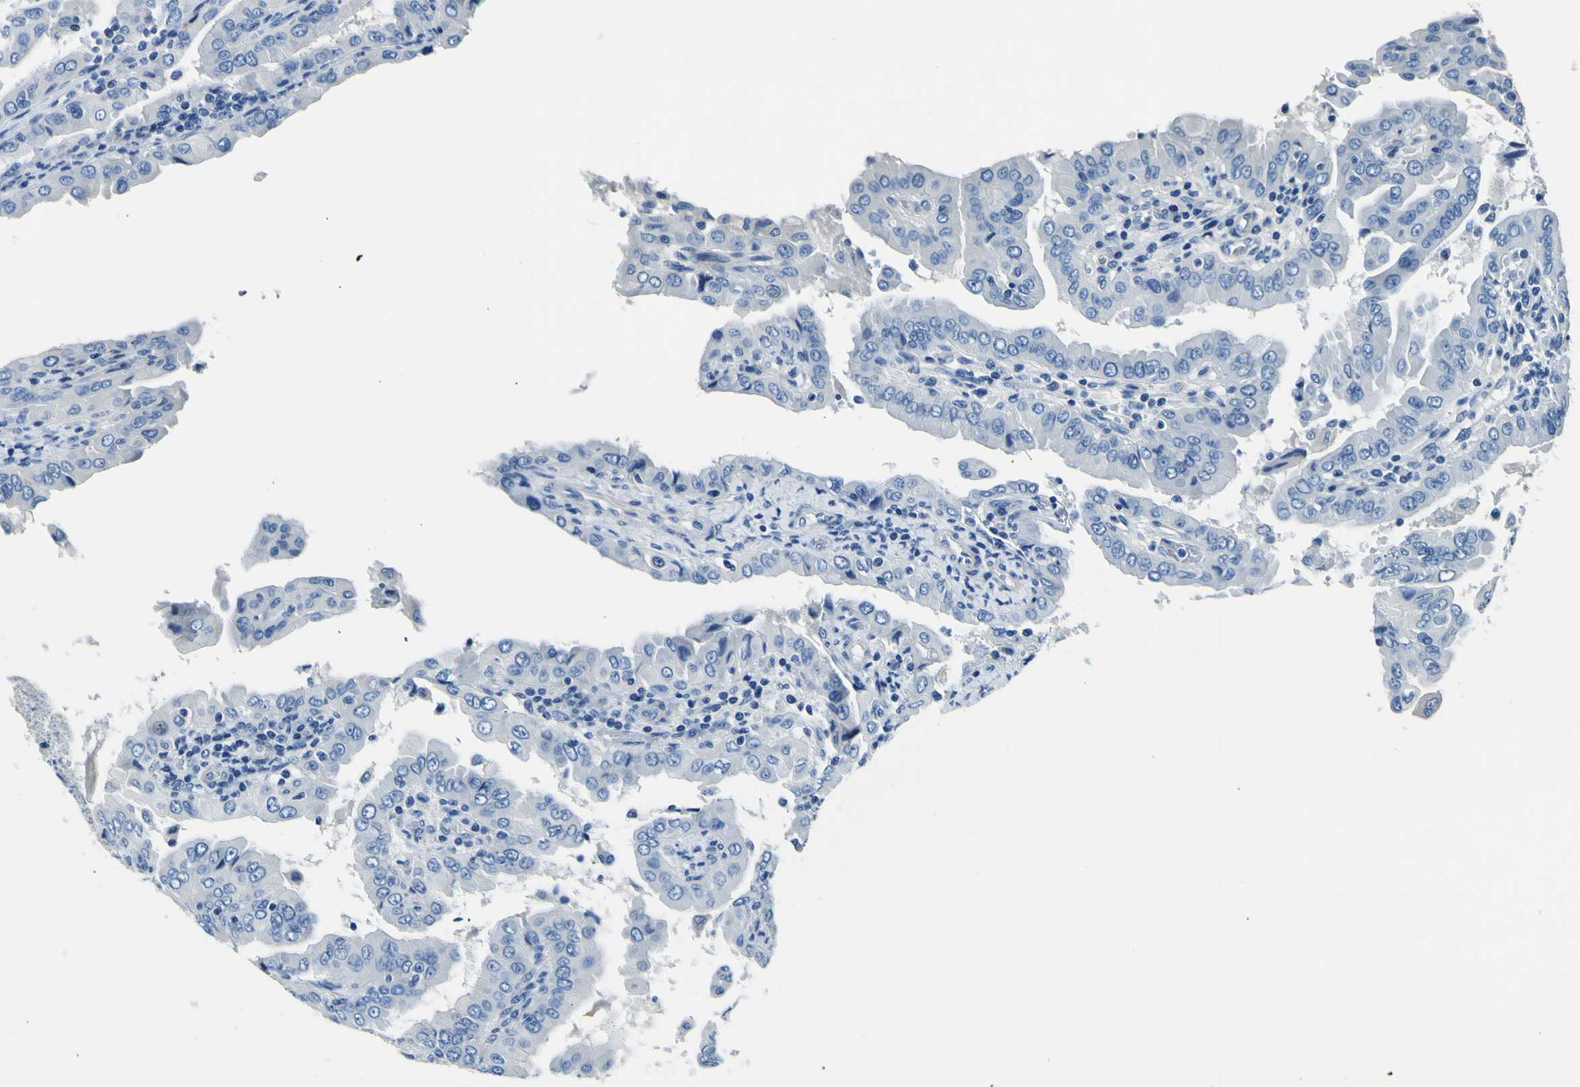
{"staining": {"intensity": "negative", "quantity": "none", "location": "none"}, "tissue": "thyroid cancer", "cell_type": "Tumor cells", "image_type": "cancer", "snomed": [{"axis": "morphology", "description": "Papillary adenocarcinoma, NOS"}, {"axis": "topography", "description": "Thyroid gland"}], "caption": "The histopathology image exhibits no staining of tumor cells in thyroid cancer.", "gene": "ADGRA2", "patient": {"sex": "male", "age": 33}}